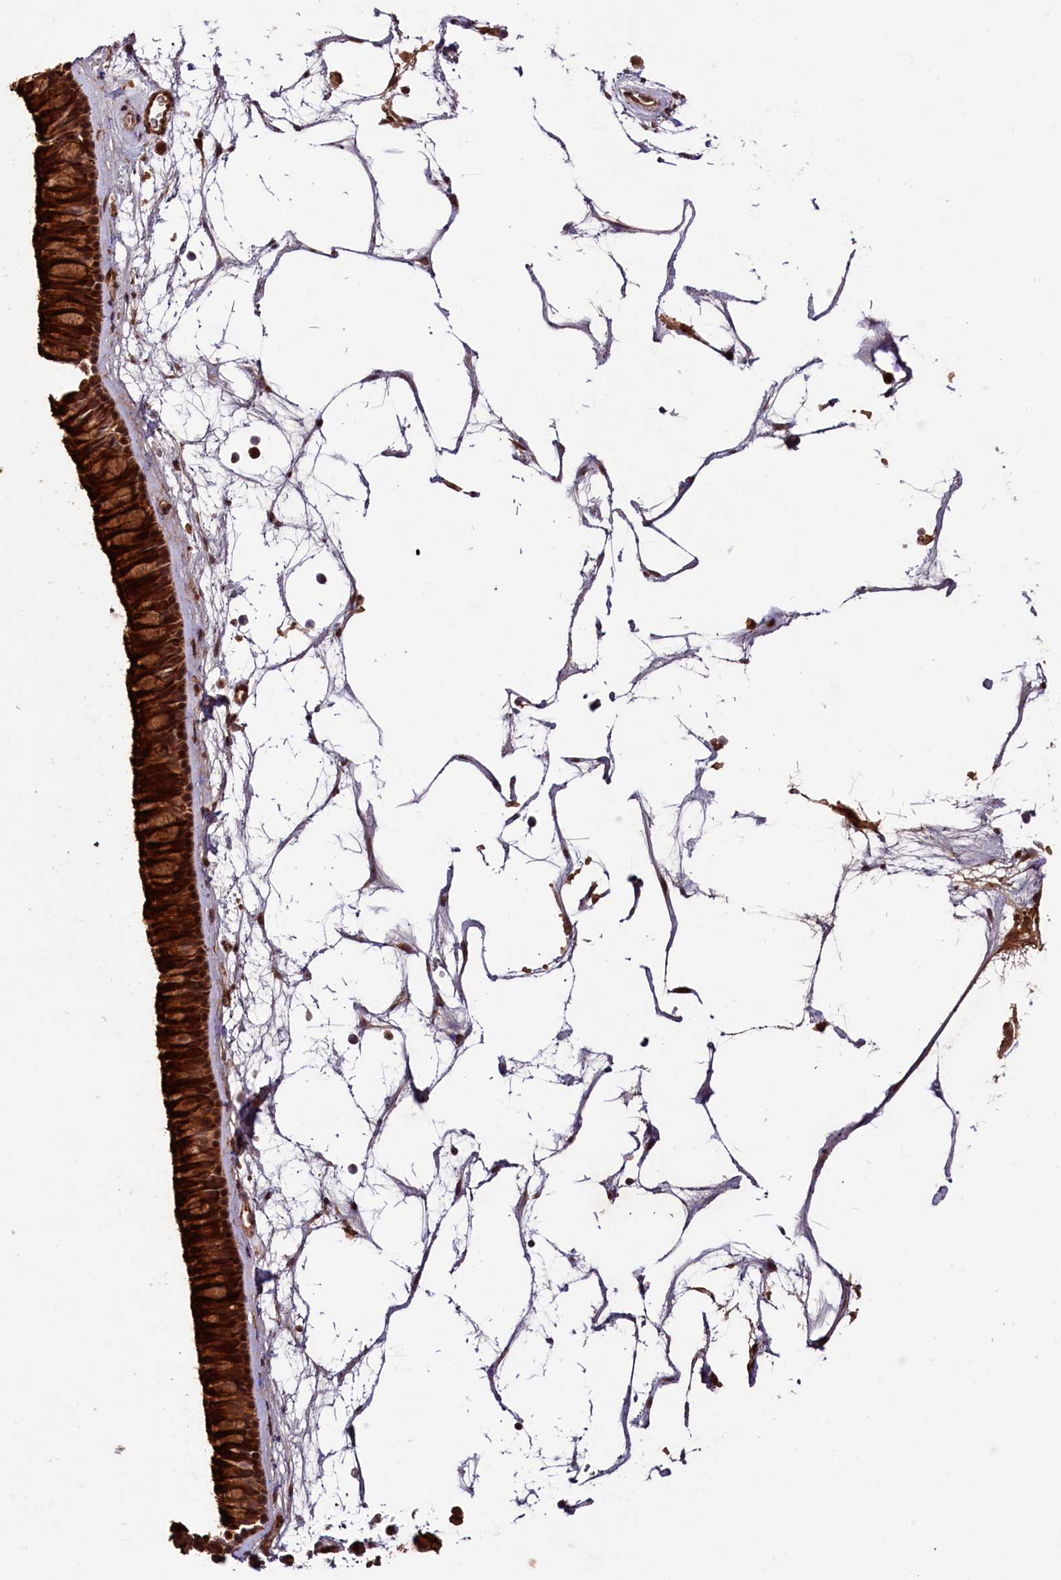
{"staining": {"intensity": "strong", "quantity": ">75%", "location": "cytoplasmic/membranous"}, "tissue": "nasopharynx", "cell_type": "Respiratory epithelial cells", "image_type": "normal", "snomed": [{"axis": "morphology", "description": "Normal tissue, NOS"}, {"axis": "topography", "description": "Nasopharynx"}], "caption": "Normal nasopharynx displays strong cytoplasmic/membranous staining in approximately >75% of respiratory epithelial cells.", "gene": "SHPRH", "patient": {"sex": "male", "age": 64}}